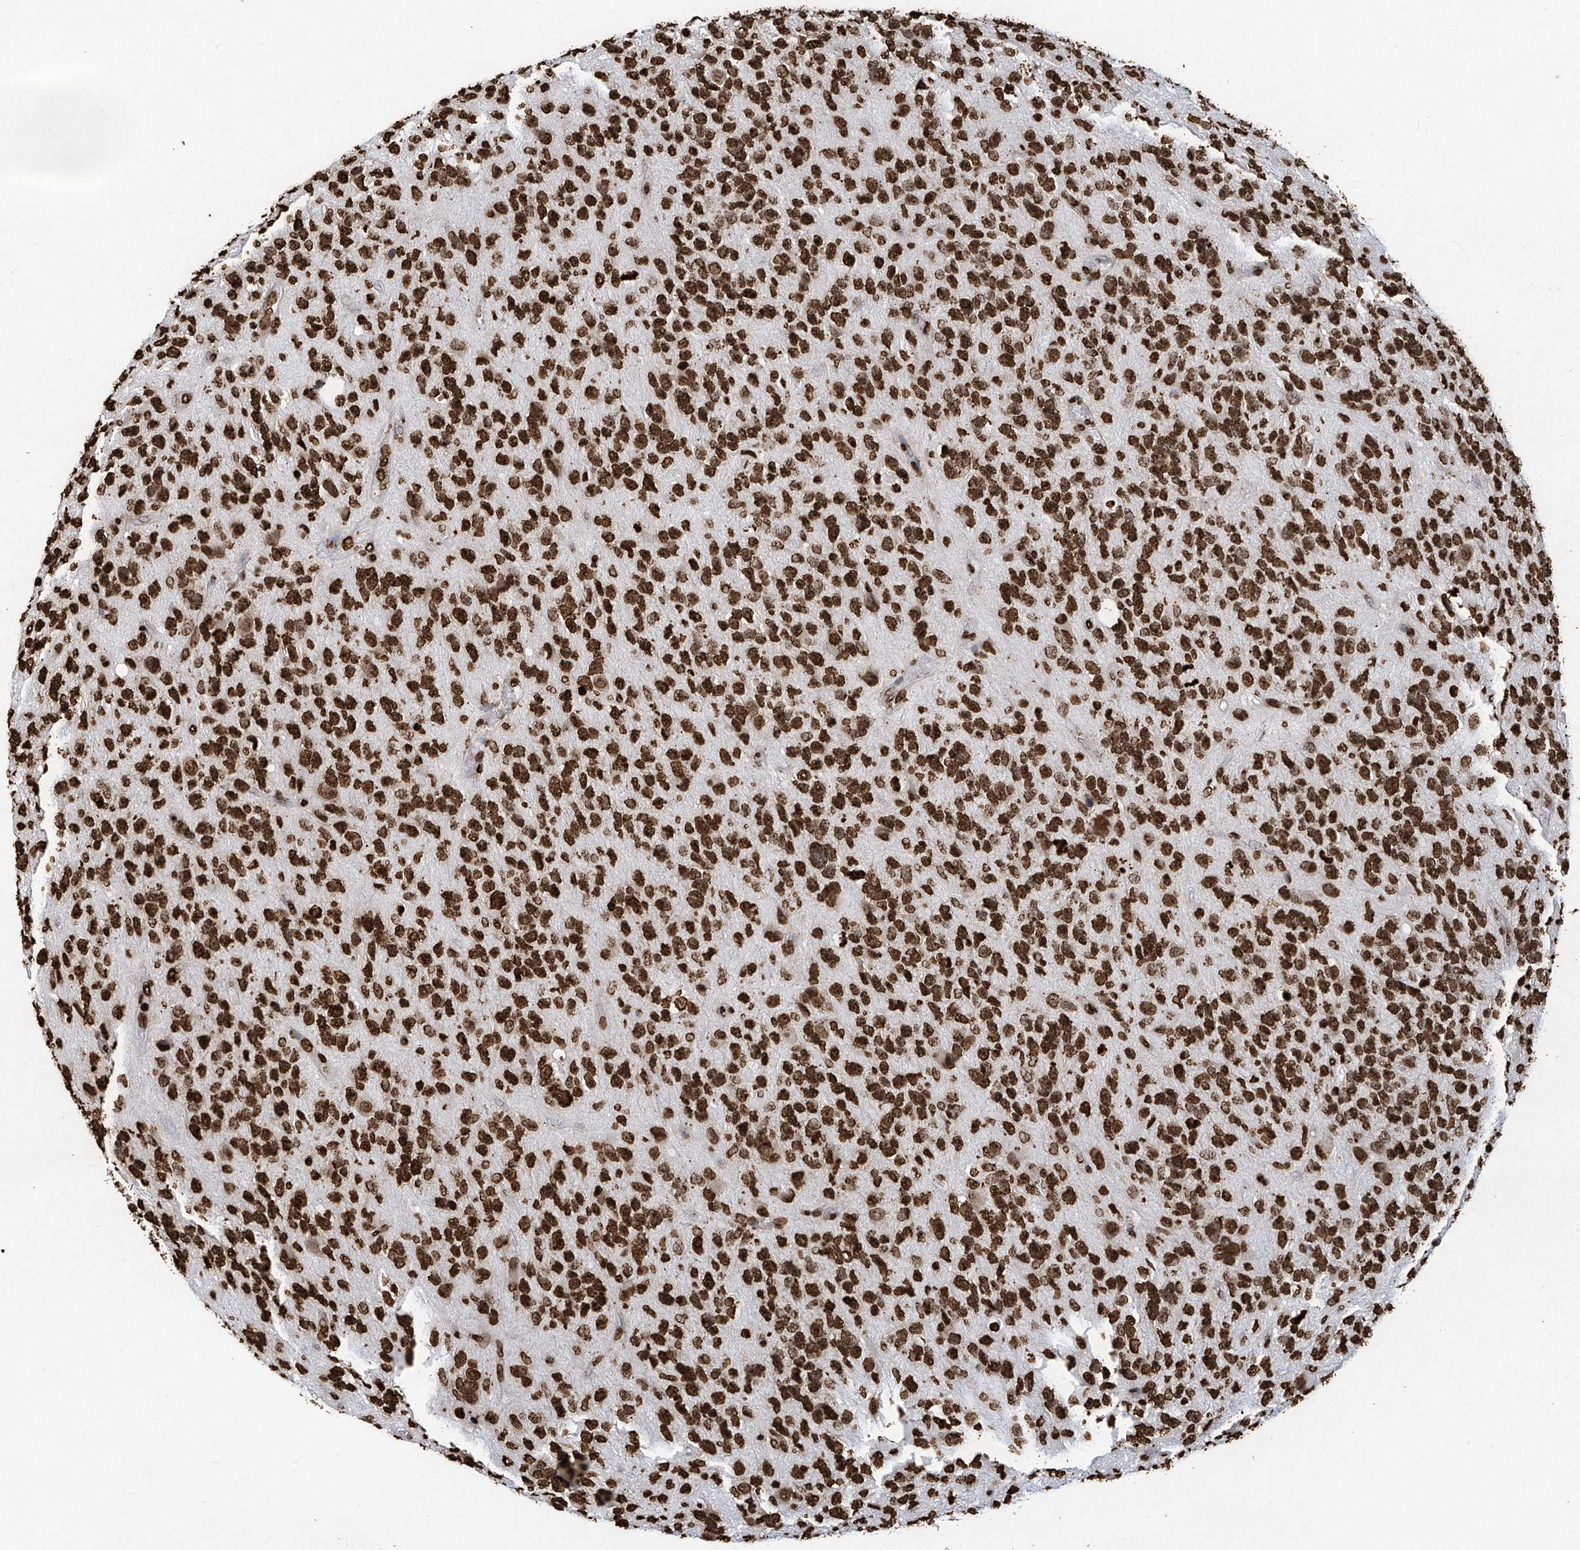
{"staining": {"intensity": "strong", "quantity": ">75%", "location": "nuclear"}, "tissue": "glioma", "cell_type": "Tumor cells", "image_type": "cancer", "snomed": [{"axis": "morphology", "description": "Glioma, malignant, High grade"}, {"axis": "topography", "description": "Brain"}], "caption": "Glioma stained with DAB immunohistochemistry exhibits high levels of strong nuclear expression in approximately >75% of tumor cells. Using DAB (3,3'-diaminobenzidine) (brown) and hematoxylin (blue) stains, captured at high magnification using brightfield microscopy.", "gene": "H3-3A", "patient": {"sex": "female", "age": 58}}